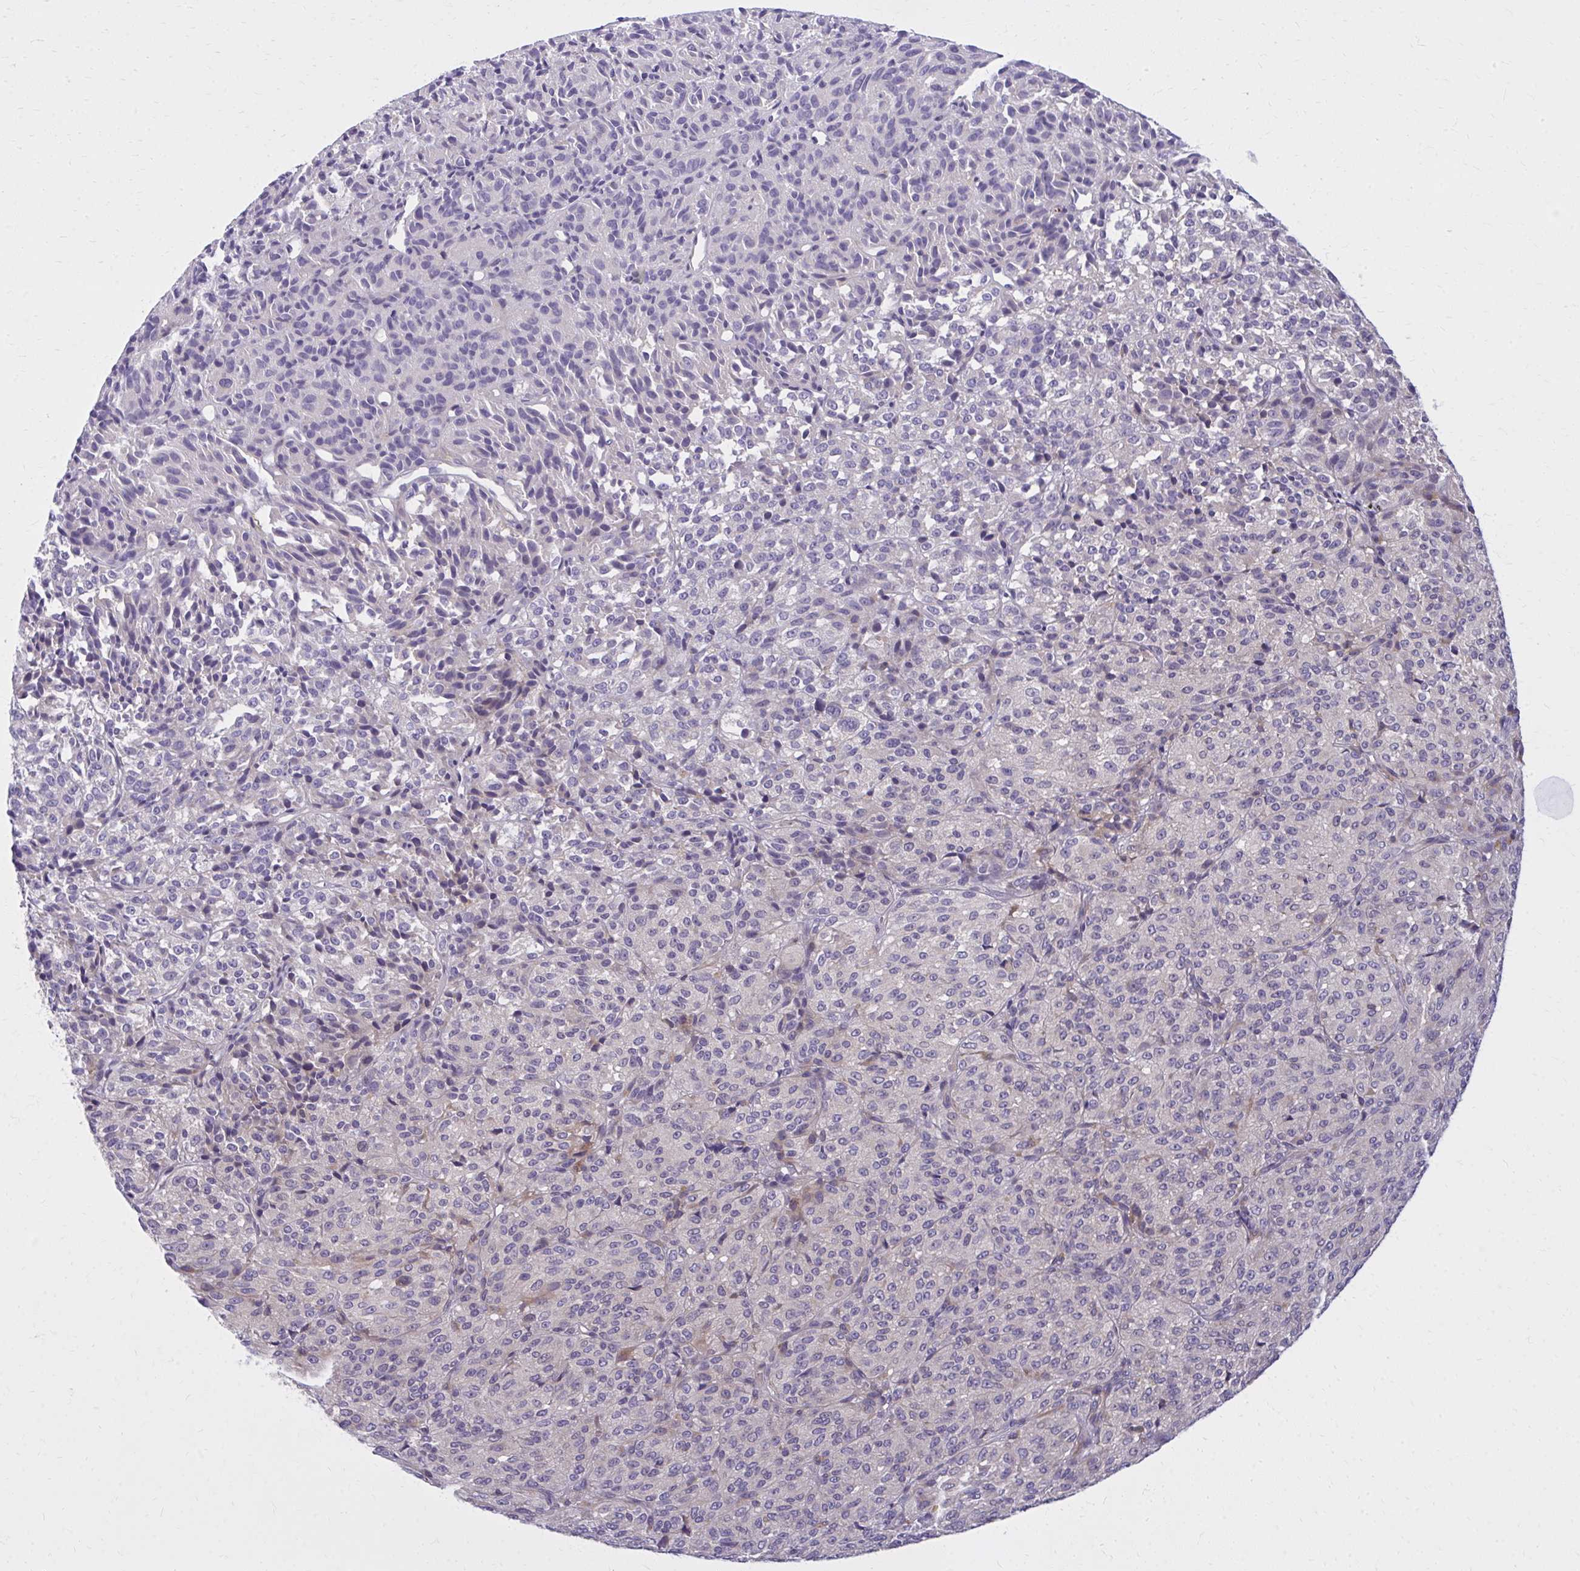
{"staining": {"intensity": "negative", "quantity": "none", "location": "none"}, "tissue": "melanoma", "cell_type": "Tumor cells", "image_type": "cancer", "snomed": [{"axis": "morphology", "description": "Malignant melanoma, Metastatic site"}, {"axis": "topography", "description": "Brain"}], "caption": "Immunohistochemistry histopathology image of human malignant melanoma (metastatic site) stained for a protein (brown), which displays no expression in tumor cells. (DAB immunohistochemistry (IHC) visualized using brightfield microscopy, high magnification).", "gene": "CEMP1", "patient": {"sex": "female", "age": 56}}